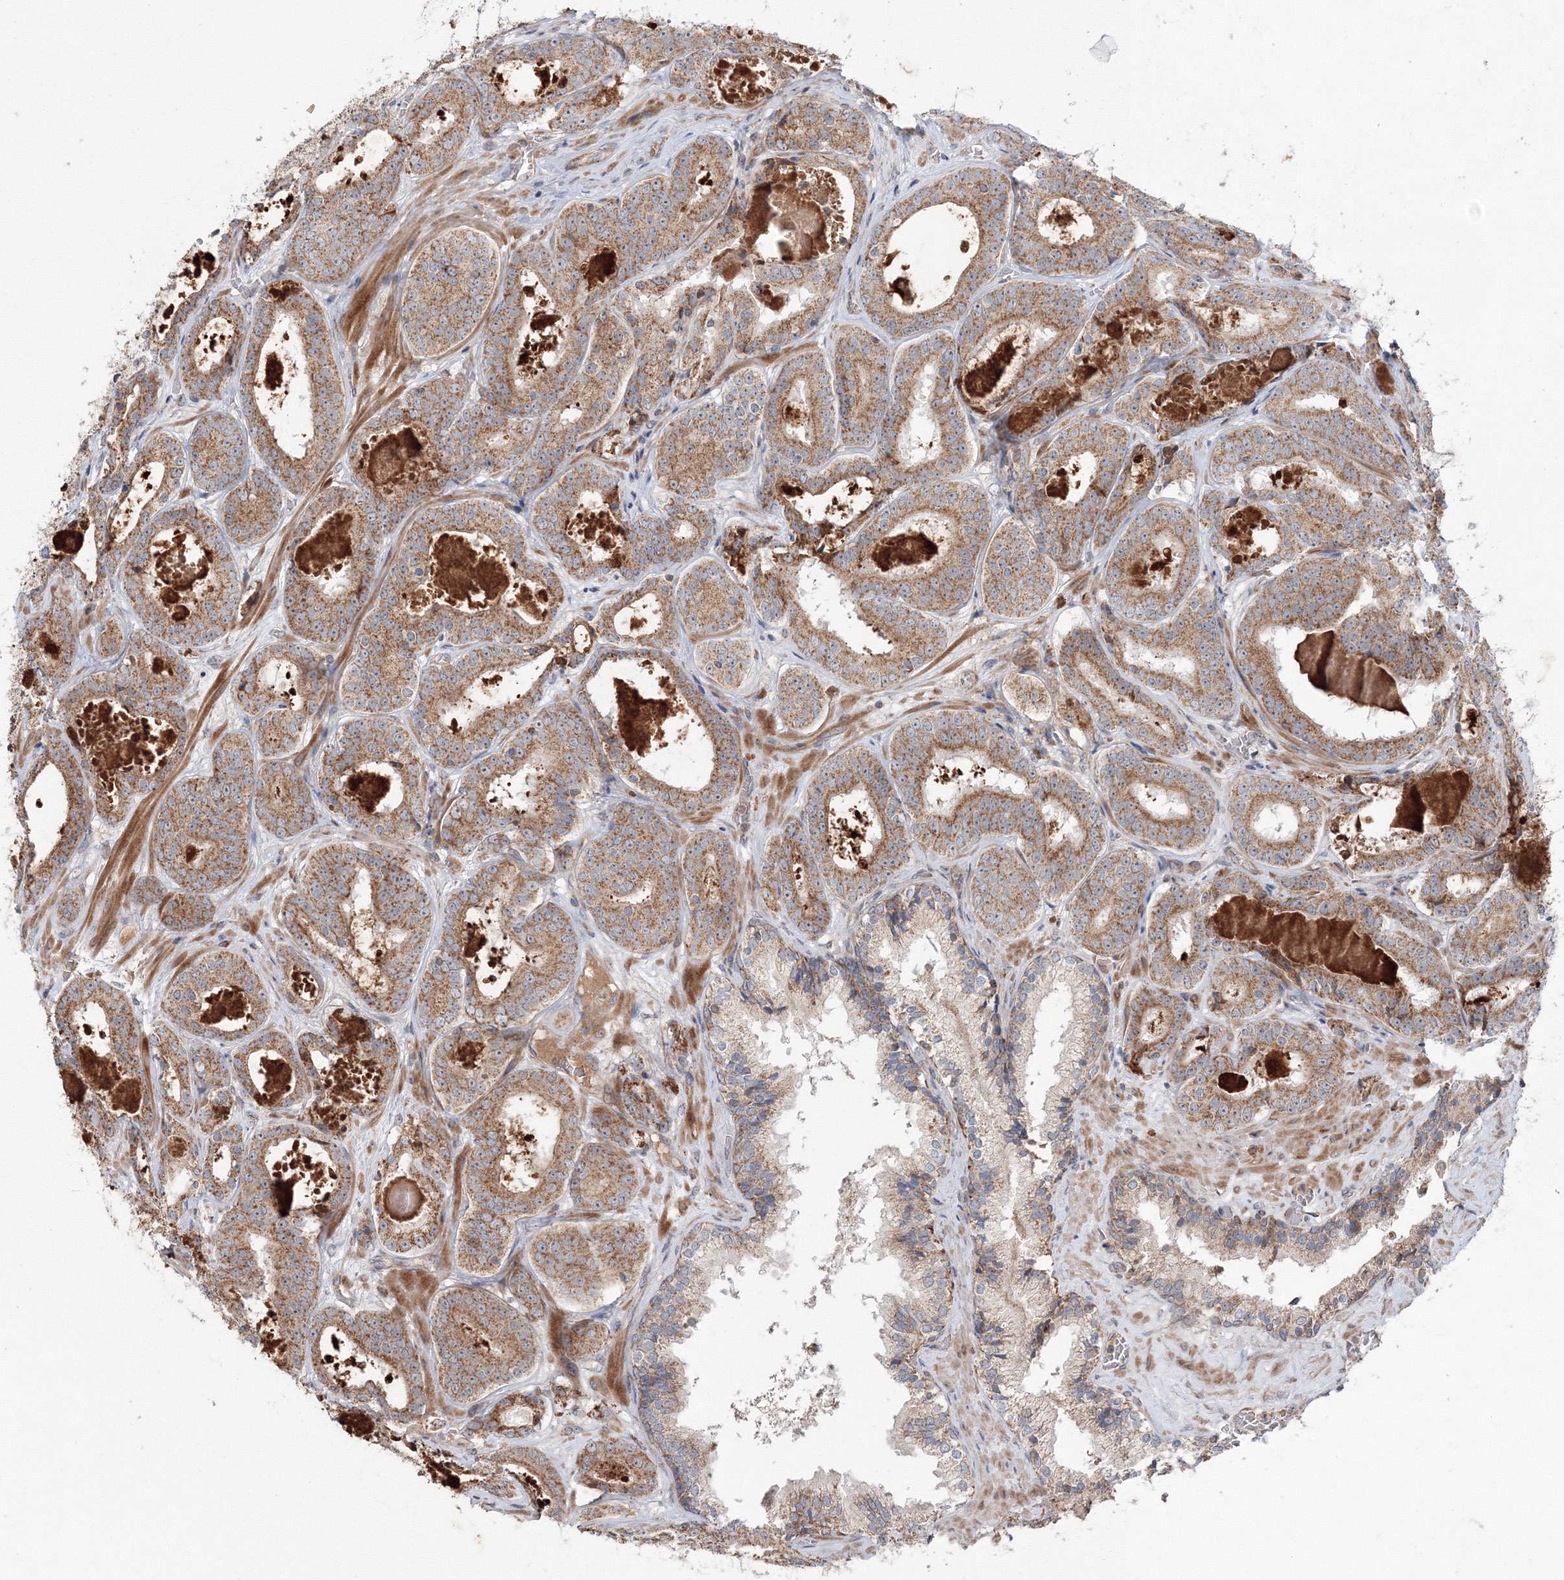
{"staining": {"intensity": "moderate", "quantity": ">75%", "location": "cytoplasmic/membranous"}, "tissue": "prostate cancer", "cell_type": "Tumor cells", "image_type": "cancer", "snomed": [{"axis": "morphology", "description": "Adenocarcinoma, High grade"}, {"axis": "topography", "description": "Prostate"}], "caption": "A photomicrograph of human prostate cancer stained for a protein displays moderate cytoplasmic/membranous brown staining in tumor cells. (IHC, brightfield microscopy, high magnification).", "gene": "NOA1", "patient": {"sex": "male", "age": 57}}